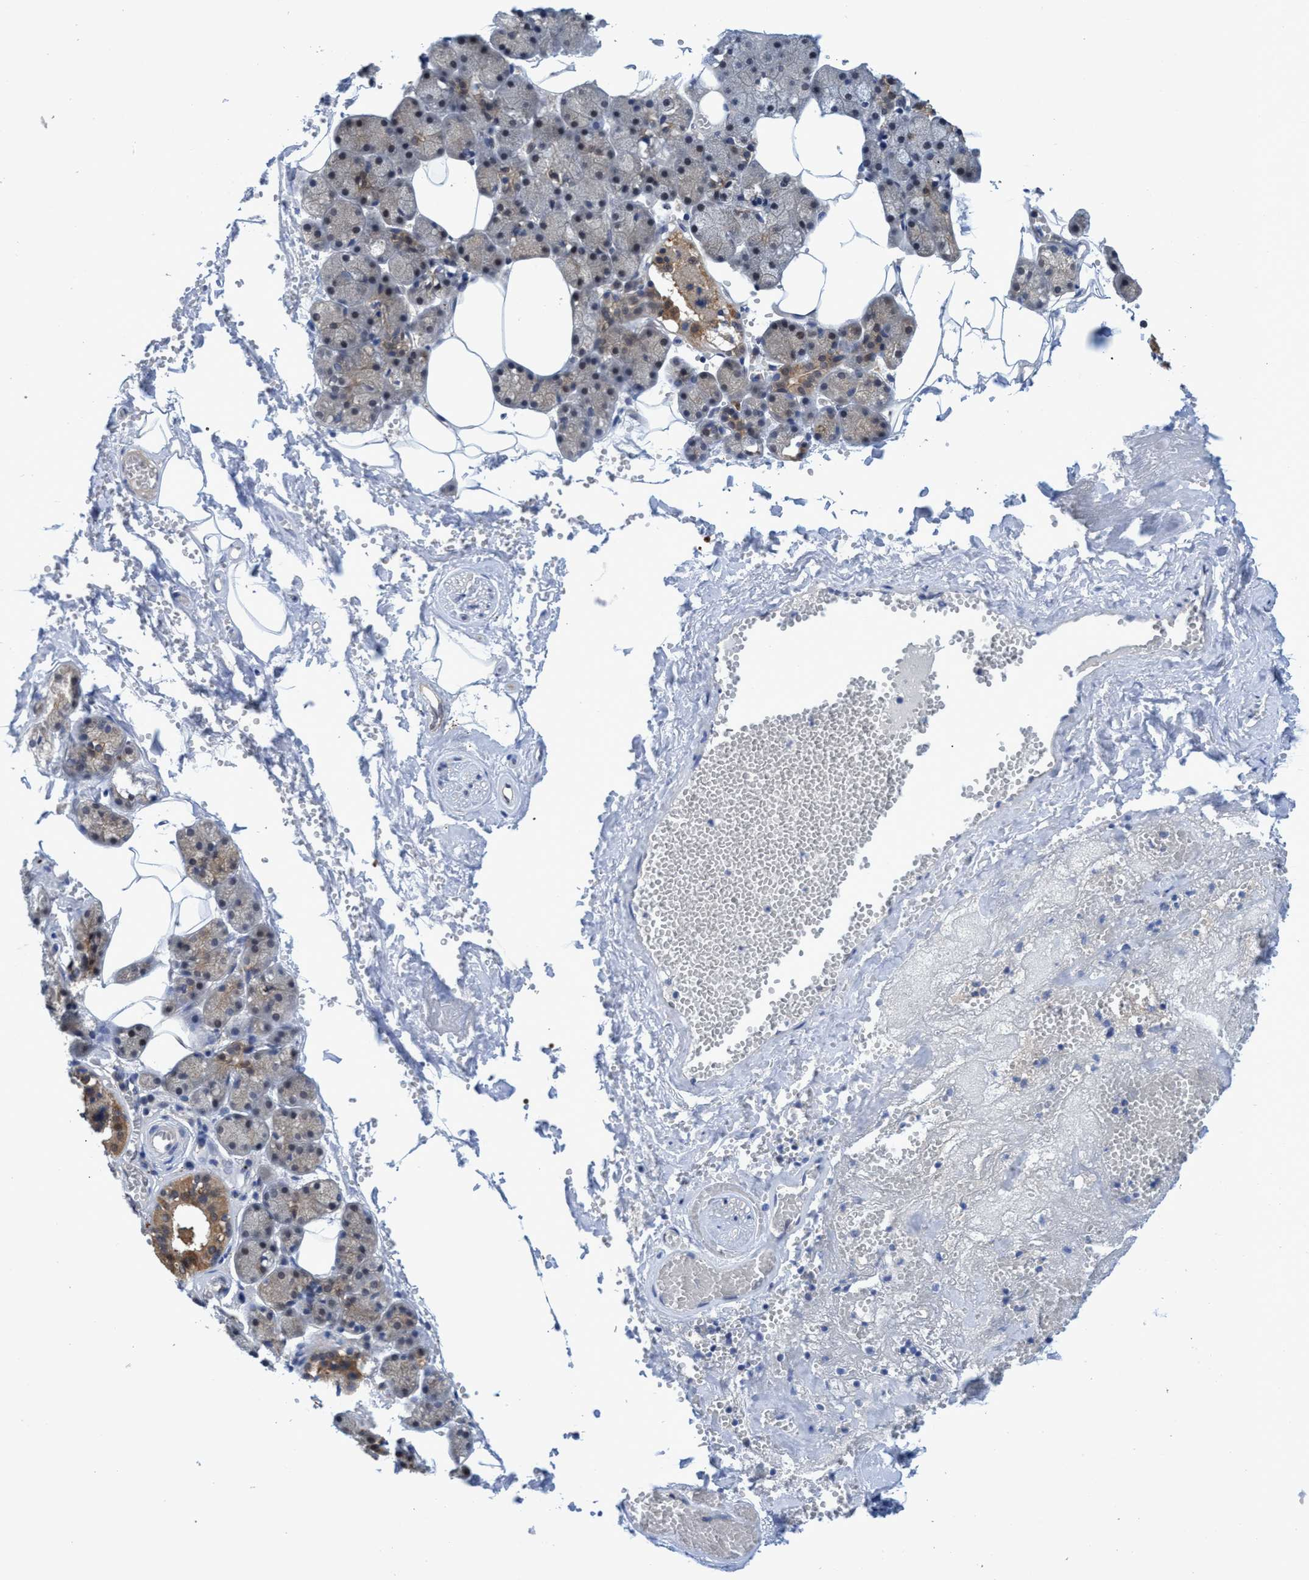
{"staining": {"intensity": "moderate", "quantity": "25%-75%", "location": "cytoplasmic/membranous"}, "tissue": "salivary gland", "cell_type": "Glandular cells", "image_type": "normal", "snomed": [{"axis": "morphology", "description": "Normal tissue, NOS"}, {"axis": "topography", "description": "Salivary gland"}], "caption": "Benign salivary gland displays moderate cytoplasmic/membranous expression in approximately 25%-75% of glandular cells The protein is shown in brown color, while the nuclei are stained blue..", "gene": "PNPO", "patient": {"sex": "male", "age": 62}}